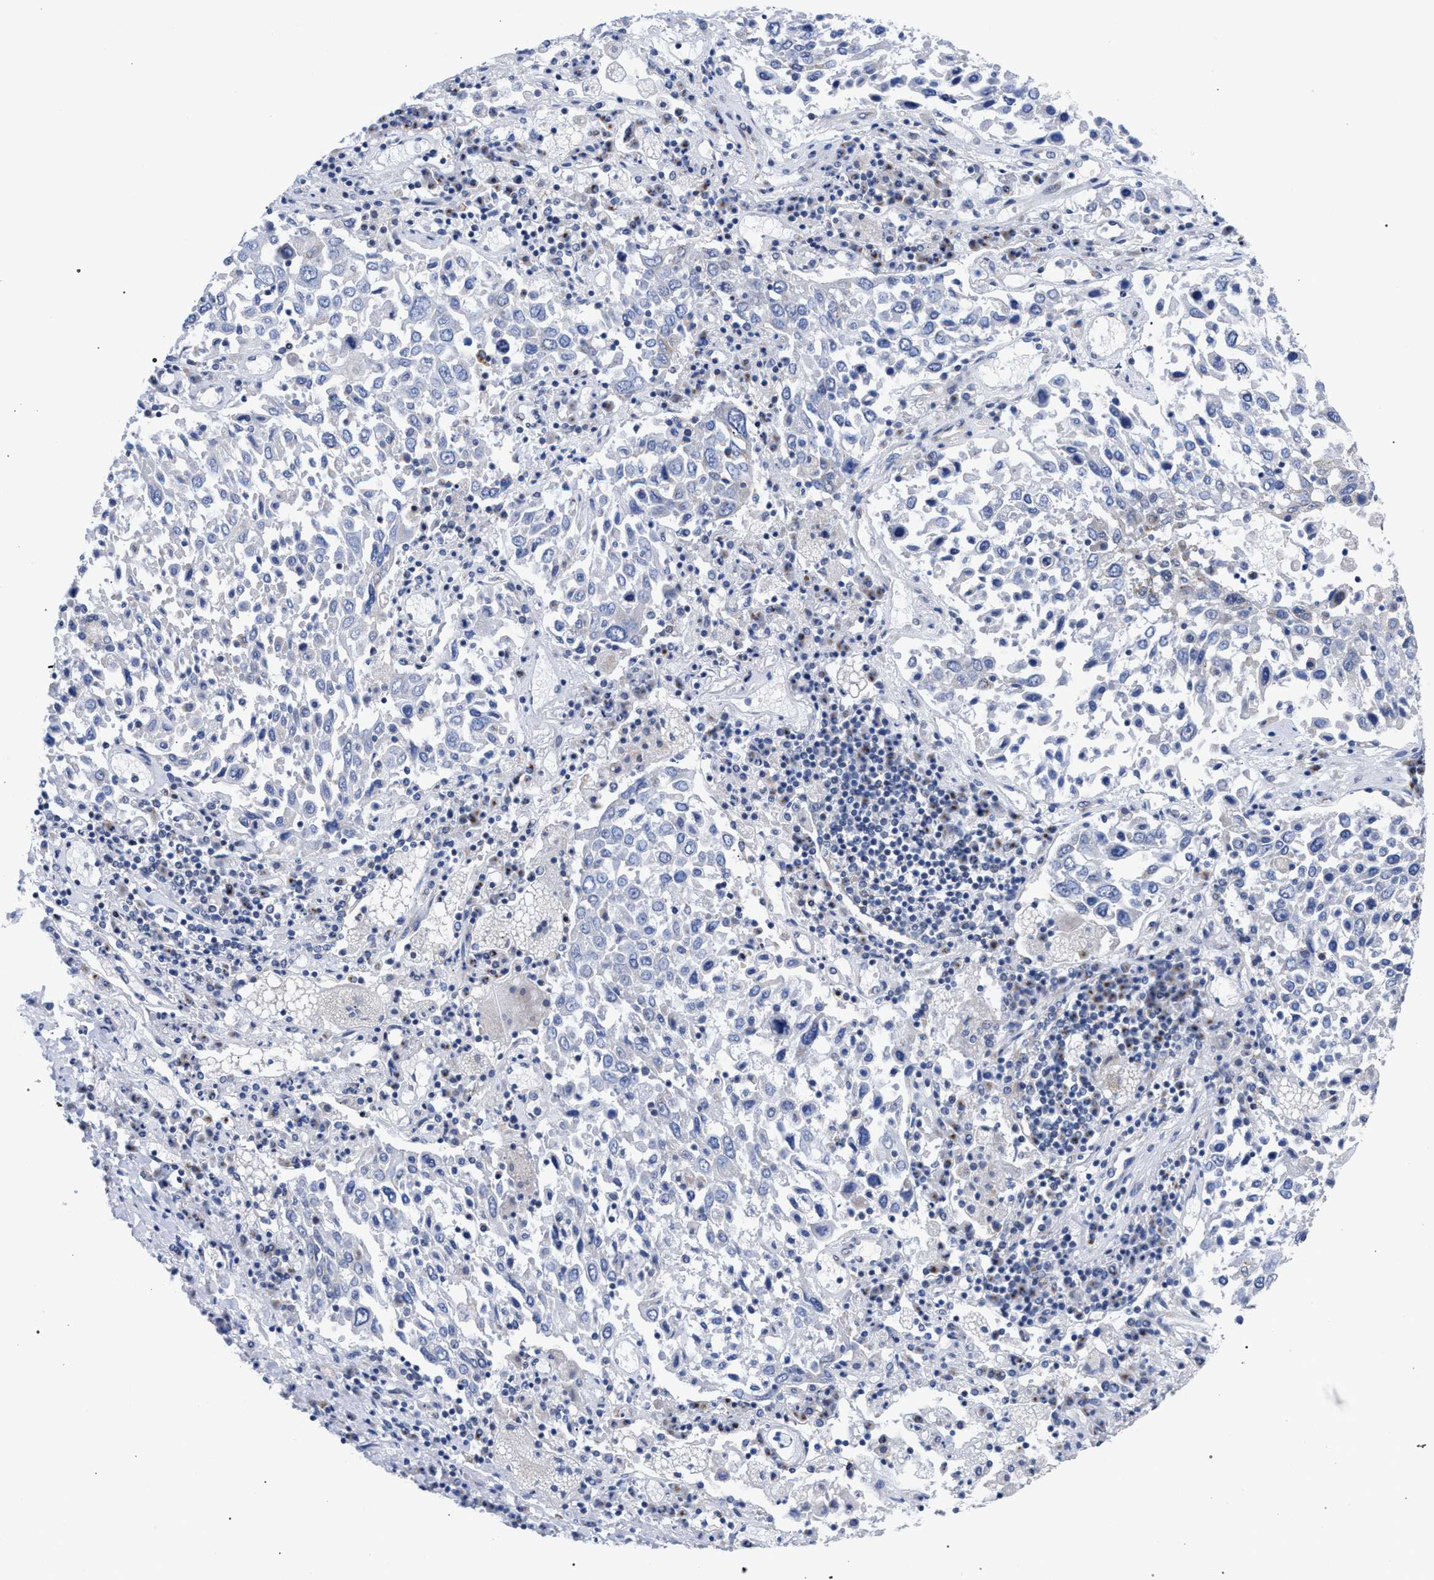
{"staining": {"intensity": "negative", "quantity": "none", "location": "none"}, "tissue": "lung cancer", "cell_type": "Tumor cells", "image_type": "cancer", "snomed": [{"axis": "morphology", "description": "Squamous cell carcinoma, NOS"}, {"axis": "topography", "description": "Lung"}], "caption": "DAB (3,3'-diaminobenzidine) immunohistochemical staining of lung squamous cell carcinoma shows no significant expression in tumor cells.", "gene": "GOLGA2", "patient": {"sex": "male", "age": 65}}